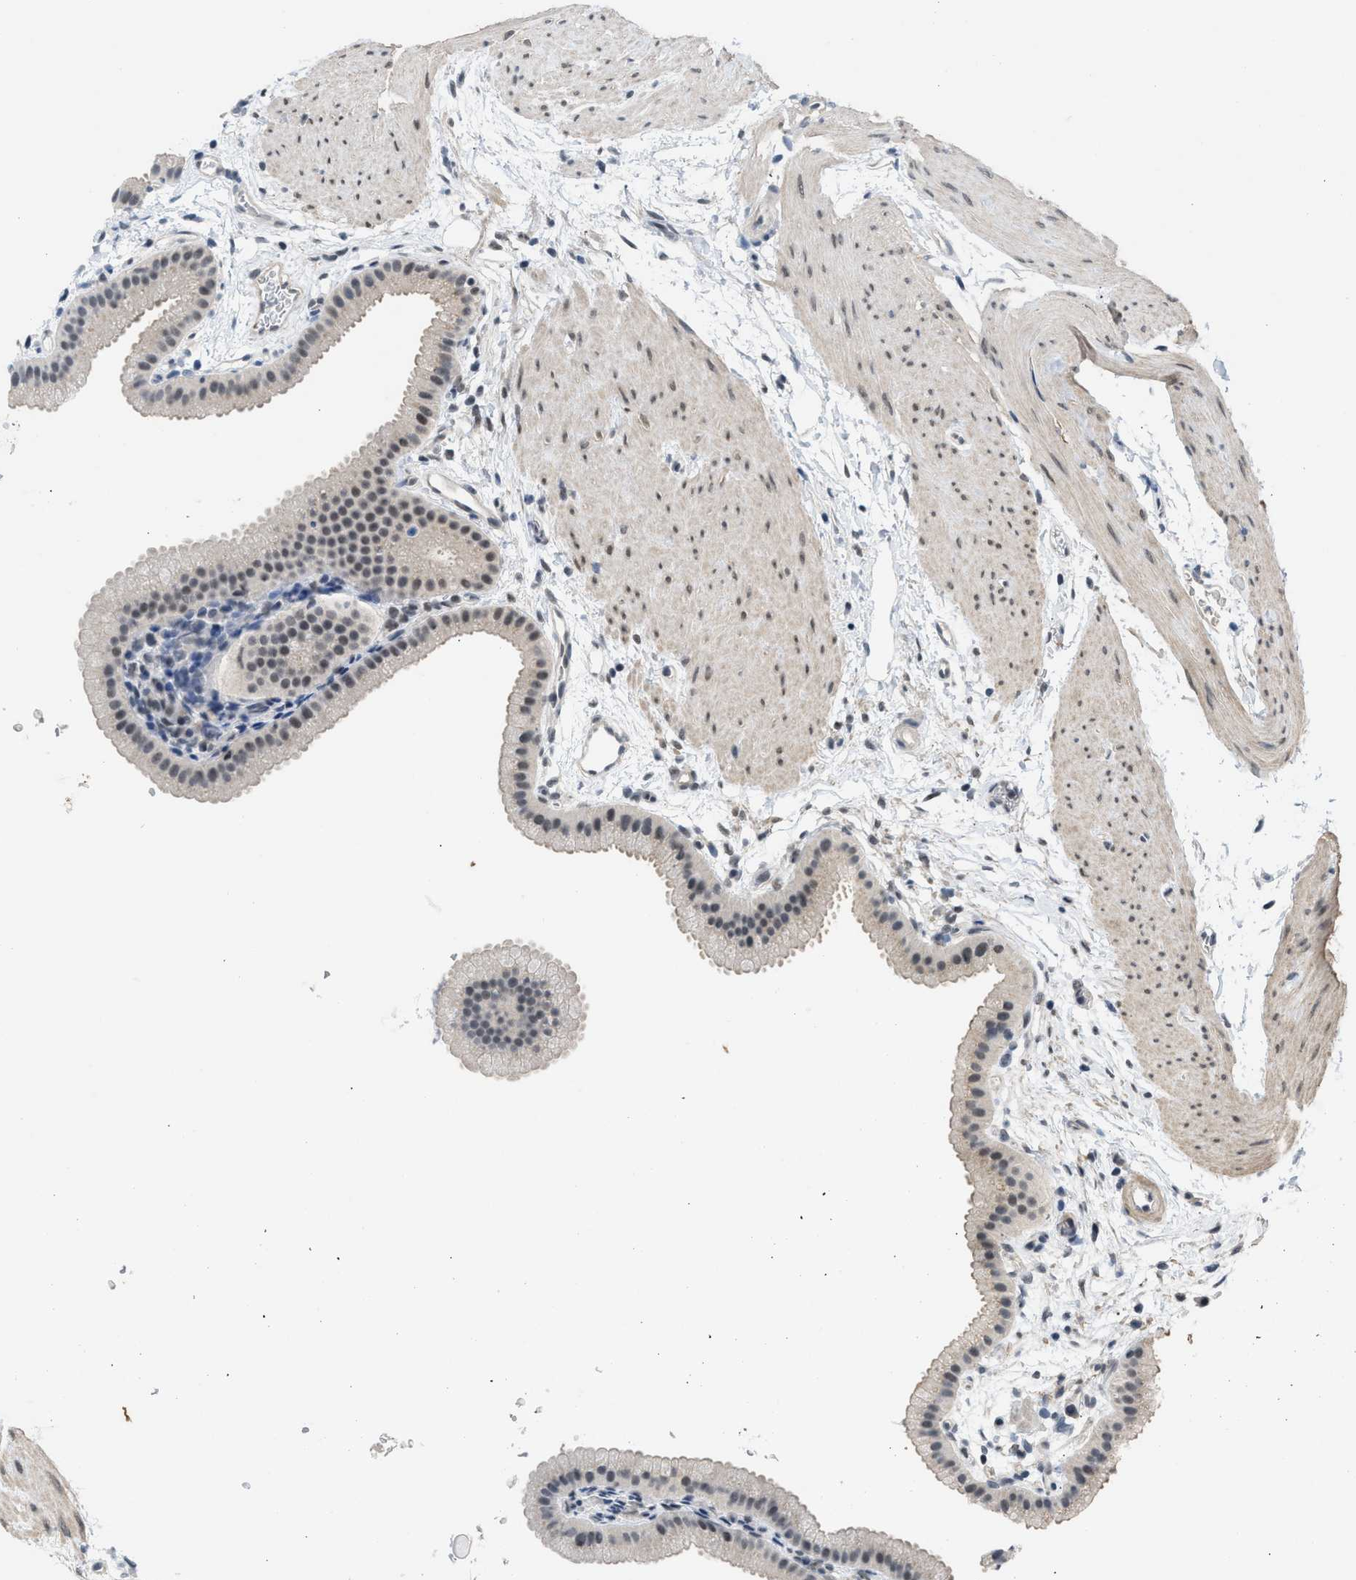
{"staining": {"intensity": "moderate", "quantity": "25%-75%", "location": "nuclear"}, "tissue": "gallbladder", "cell_type": "Glandular cells", "image_type": "normal", "snomed": [{"axis": "morphology", "description": "Normal tissue, NOS"}, {"axis": "topography", "description": "Gallbladder"}], "caption": "This photomicrograph exhibits immunohistochemistry (IHC) staining of benign human gallbladder, with medium moderate nuclear expression in about 25%-75% of glandular cells.", "gene": "TERF2IP", "patient": {"sex": "female", "age": 64}}